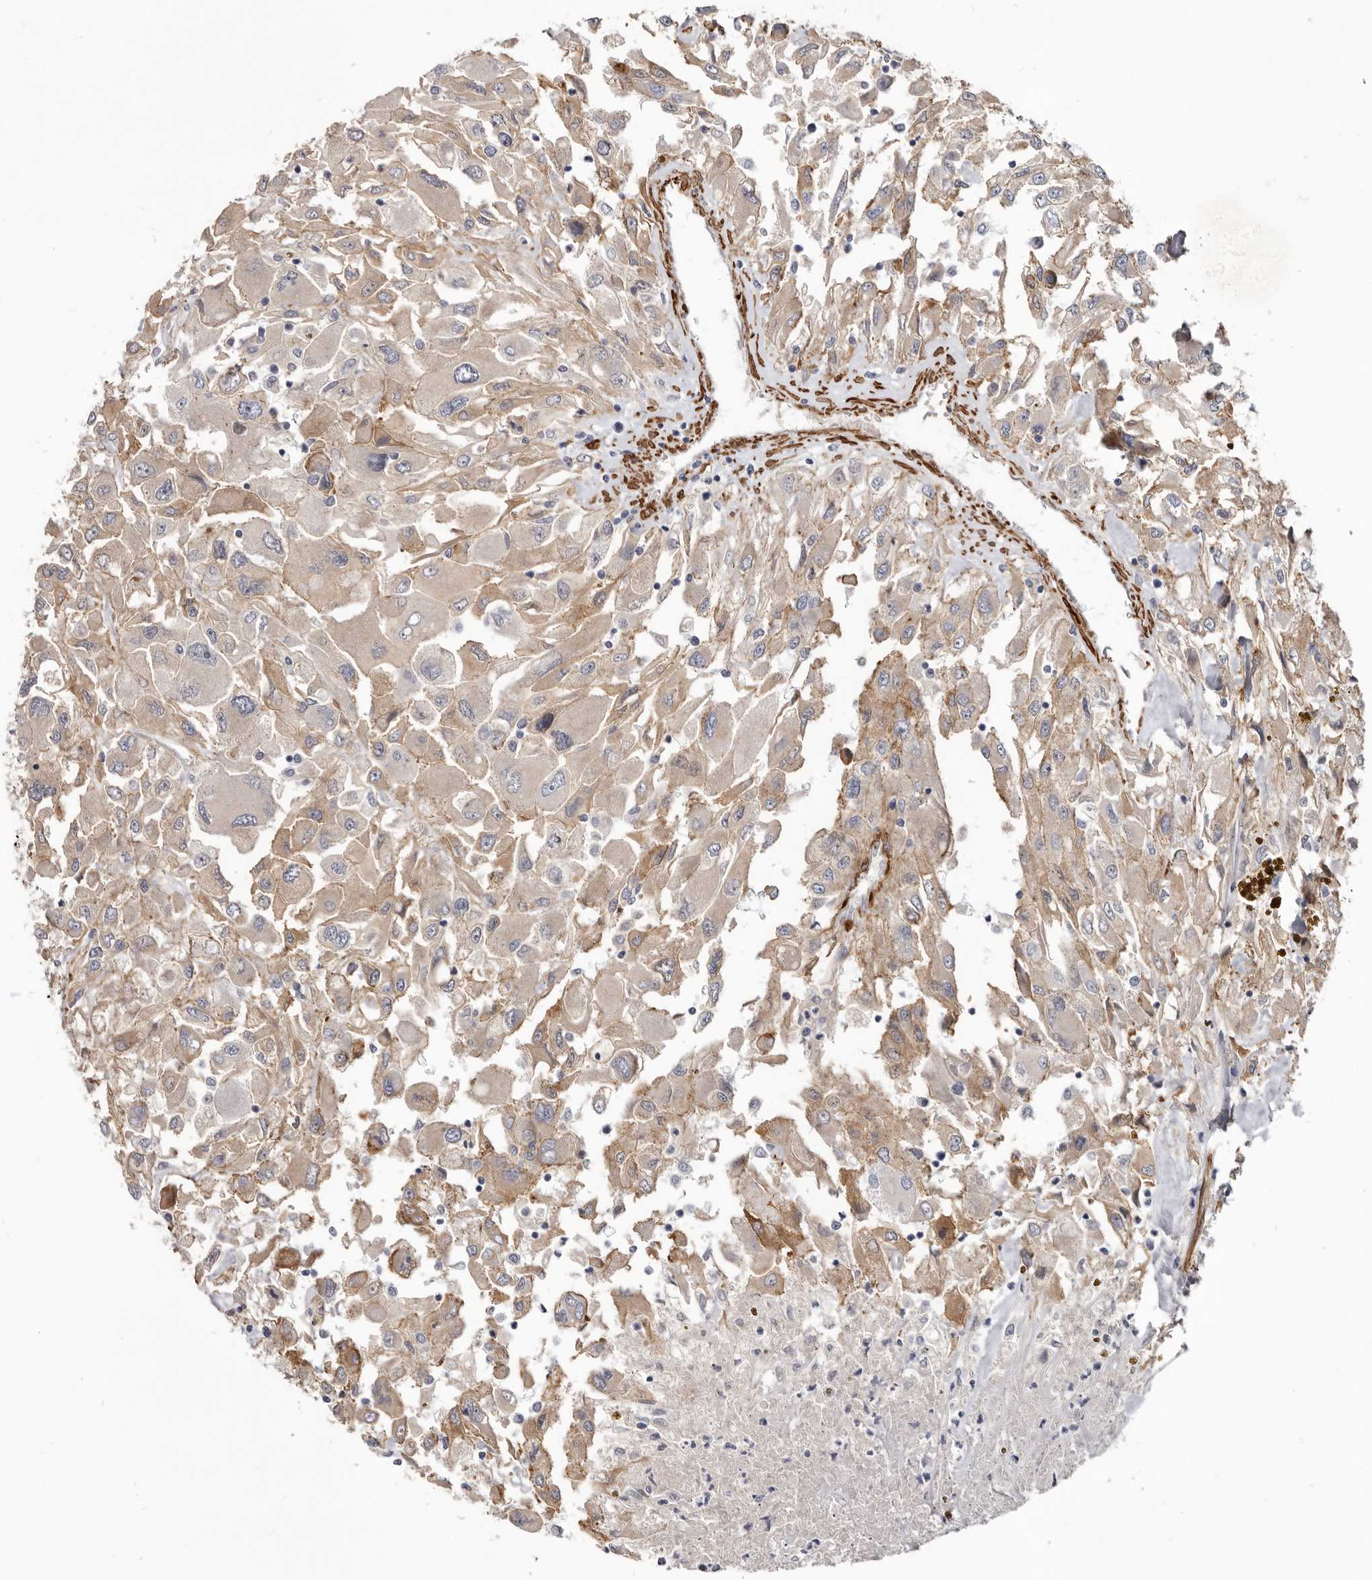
{"staining": {"intensity": "weak", "quantity": ">75%", "location": "cytoplasmic/membranous"}, "tissue": "renal cancer", "cell_type": "Tumor cells", "image_type": "cancer", "snomed": [{"axis": "morphology", "description": "Adenocarcinoma, NOS"}, {"axis": "topography", "description": "Kidney"}], "caption": "Immunohistochemistry (IHC) staining of renal cancer, which shows low levels of weak cytoplasmic/membranous expression in about >75% of tumor cells indicating weak cytoplasmic/membranous protein staining. The staining was performed using DAB (brown) for protein detection and nuclei were counterstained in hematoxylin (blue).", "gene": "CGN", "patient": {"sex": "female", "age": 52}}